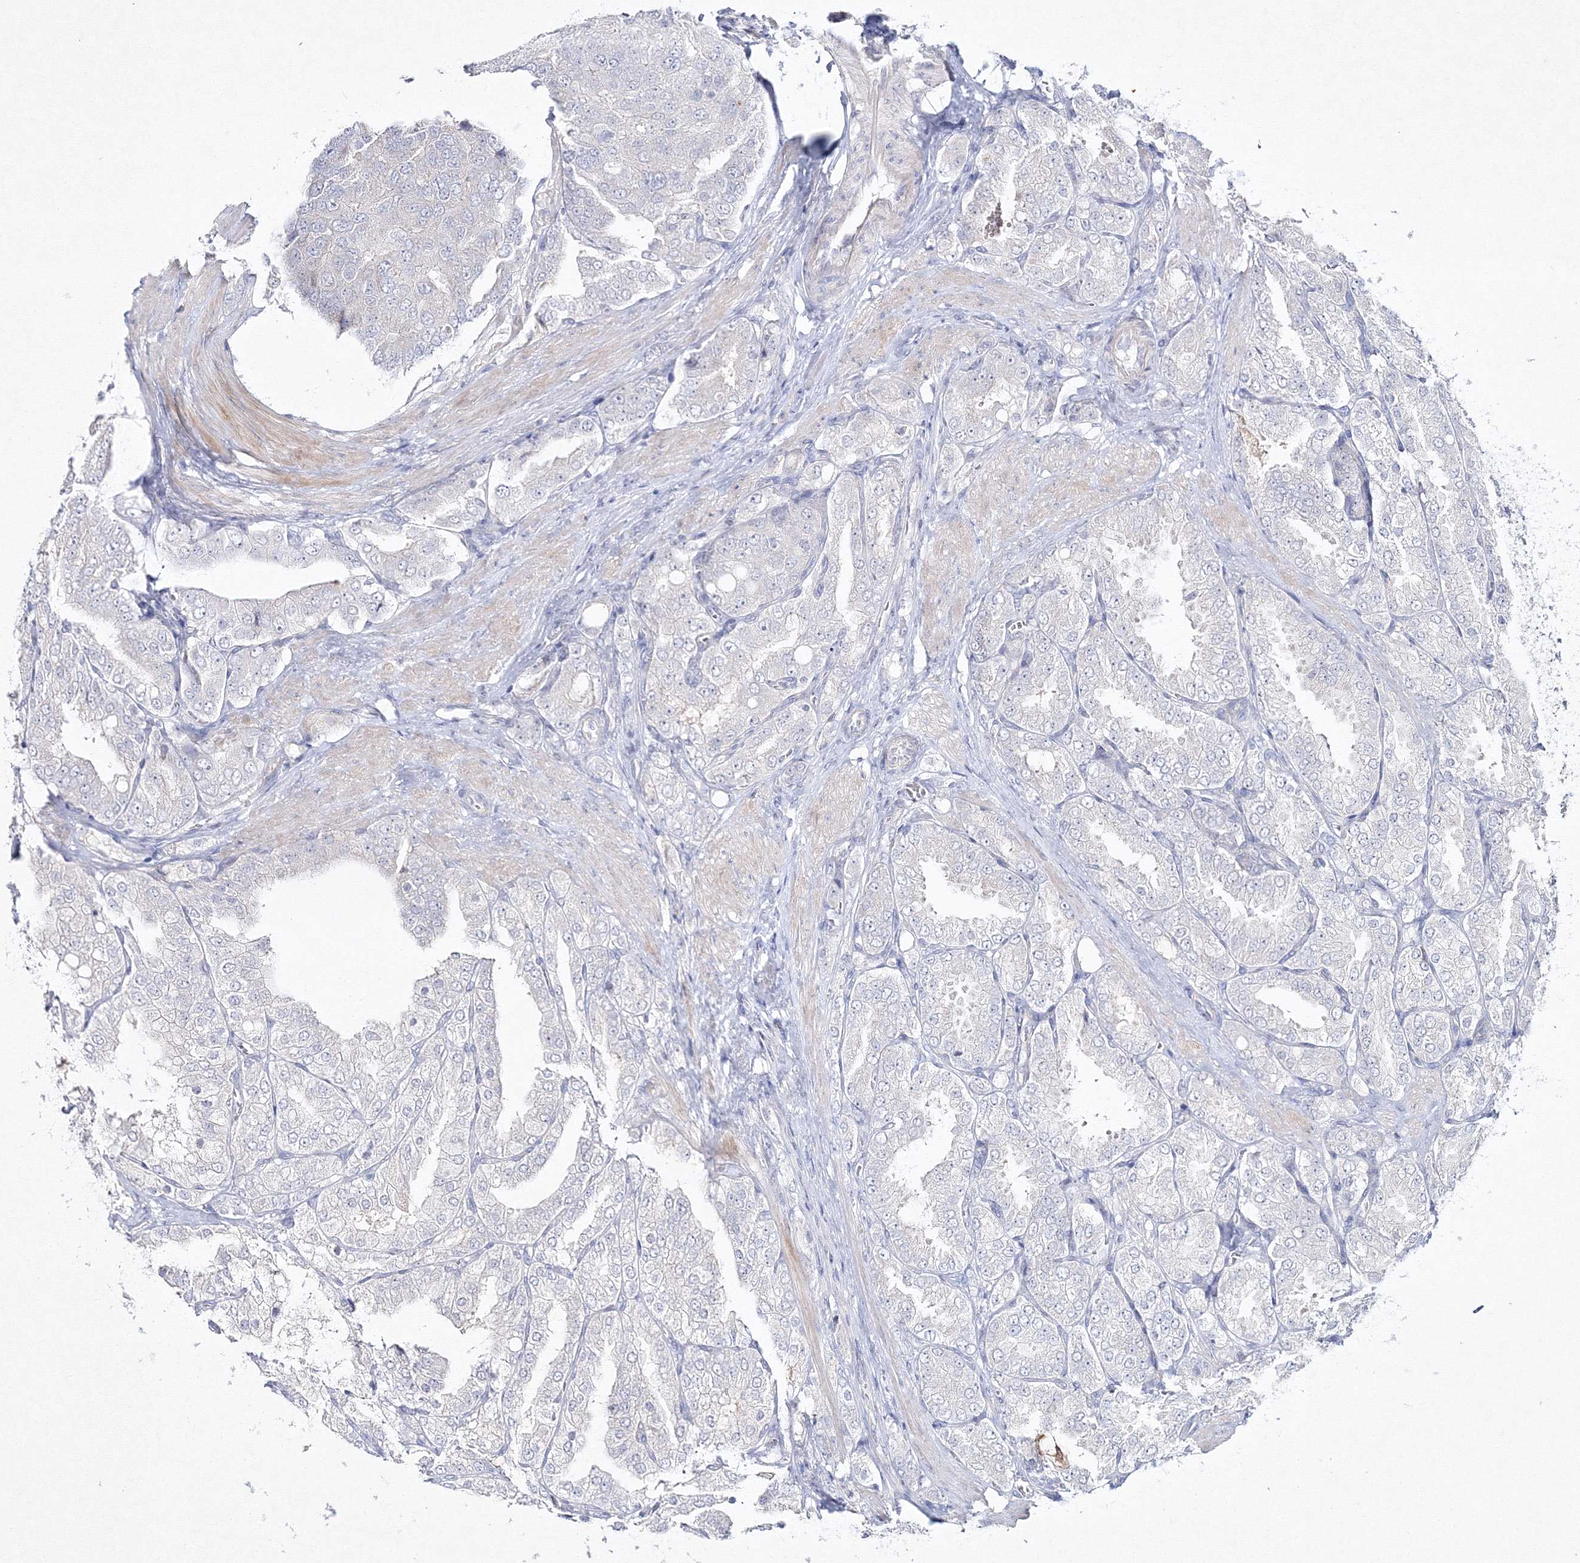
{"staining": {"intensity": "negative", "quantity": "none", "location": "none"}, "tissue": "prostate cancer", "cell_type": "Tumor cells", "image_type": "cancer", "snomed": [{"axis": "morphology", "description": "Adenocarcinoma, High grade"}, {"axis": "topography", "description": "Prostate"}], "caption": "There is no significant staining in tumor cells of prostate cancer (high-grade adenocarcinoma).", "gene": "NEU4", "patient": {"sex": "male", "age": 50}}